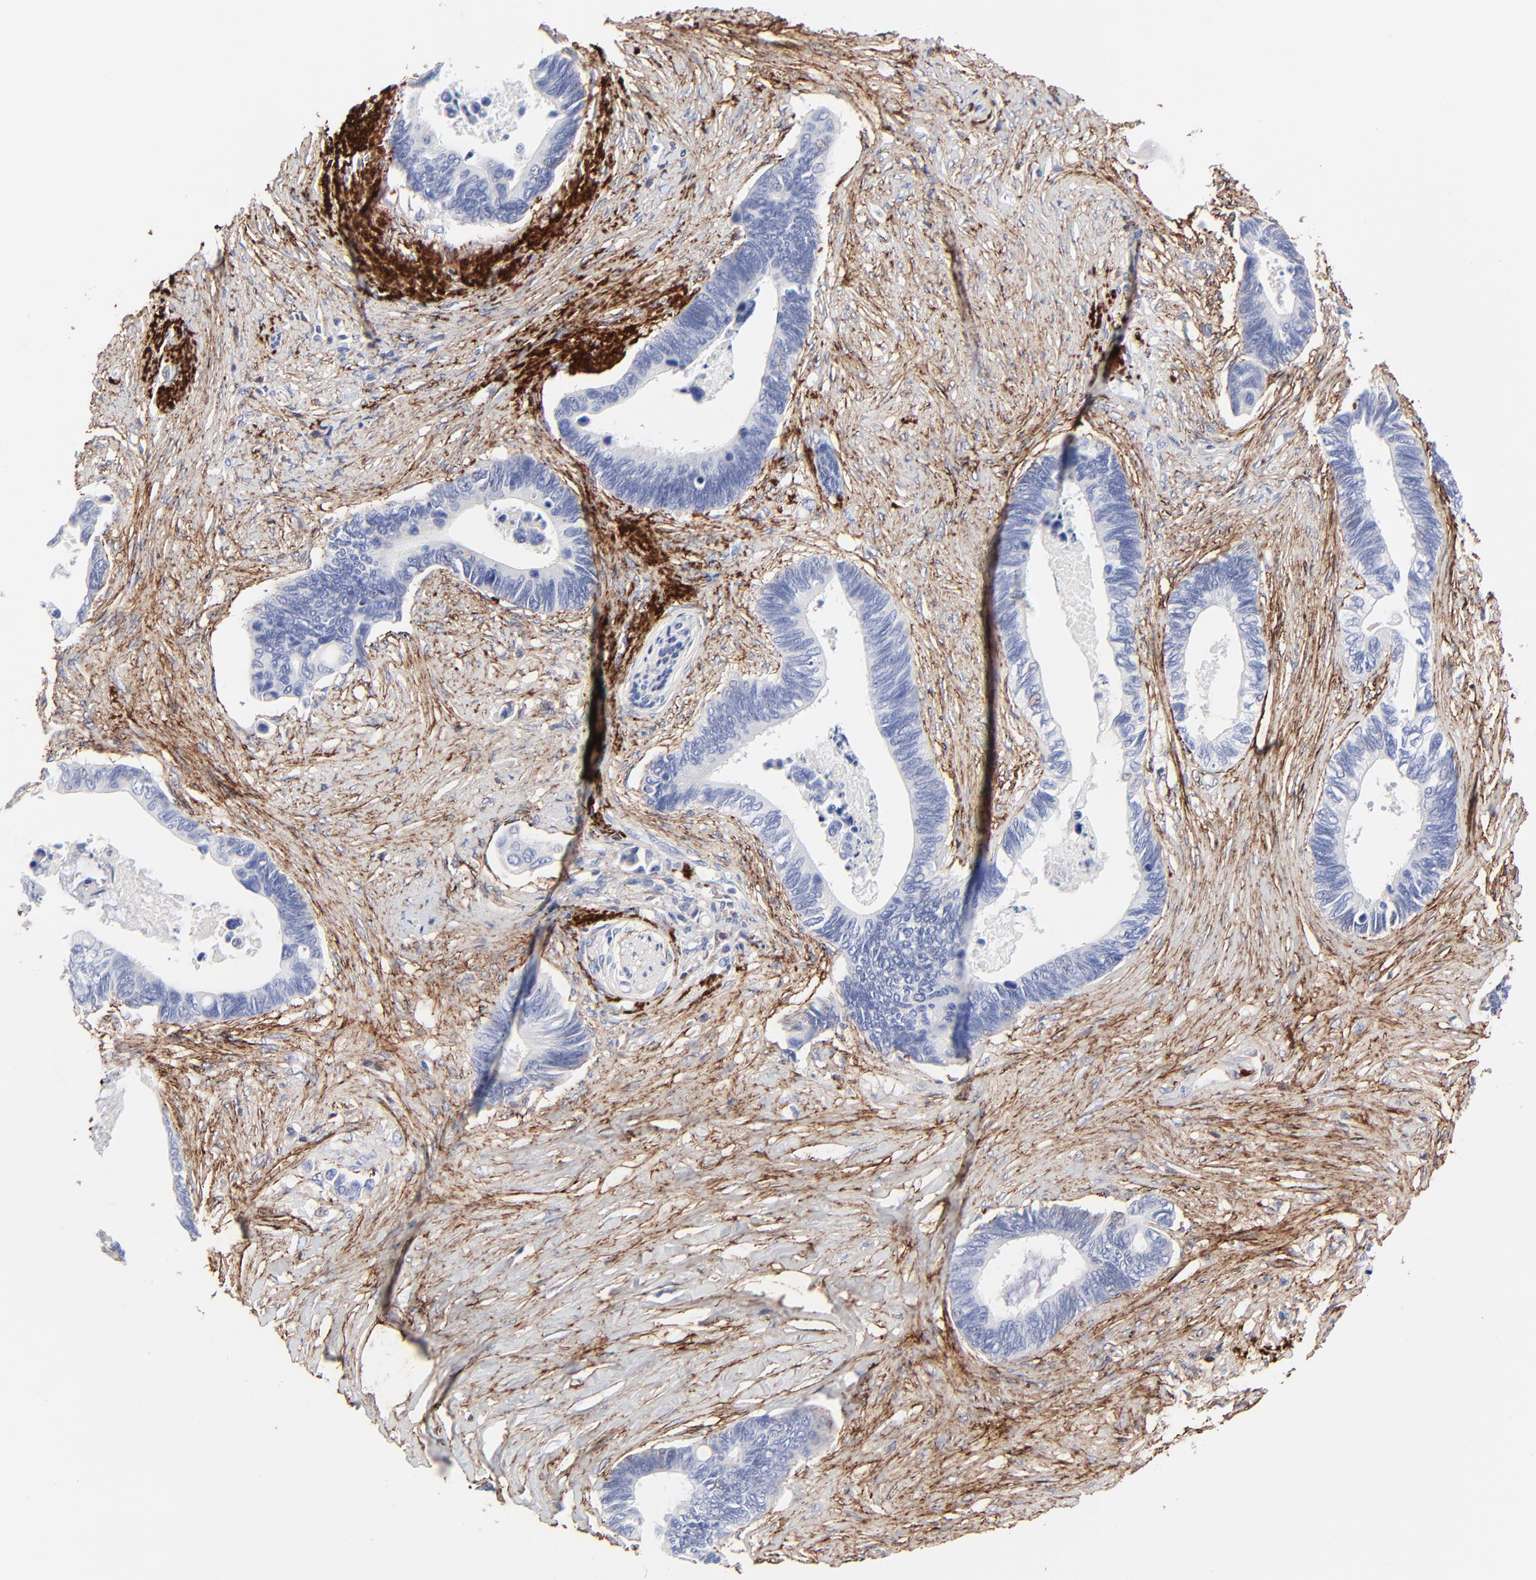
{"staining": {"intensity": "negative", "quantity": "none", "location": "none"}, "tissue": "pancreatic cancer", "cell_type": "Tumor cells", "image_type": "cancer", "snomed": [{"axis": "morphology", "description": "Adenocarcinoma, NOS"}, {"axis": "topography", "description": "Pancreas"}], "caption": "The photomicrograph displays no significant positivity in tumor cells of pancreatic cancer (adenocarcinoma). (DAB immunohistochemistry with hematoxylin counter stain).", "gene": "FBLN2", "patient": {"sex": "female", "age": 70}}